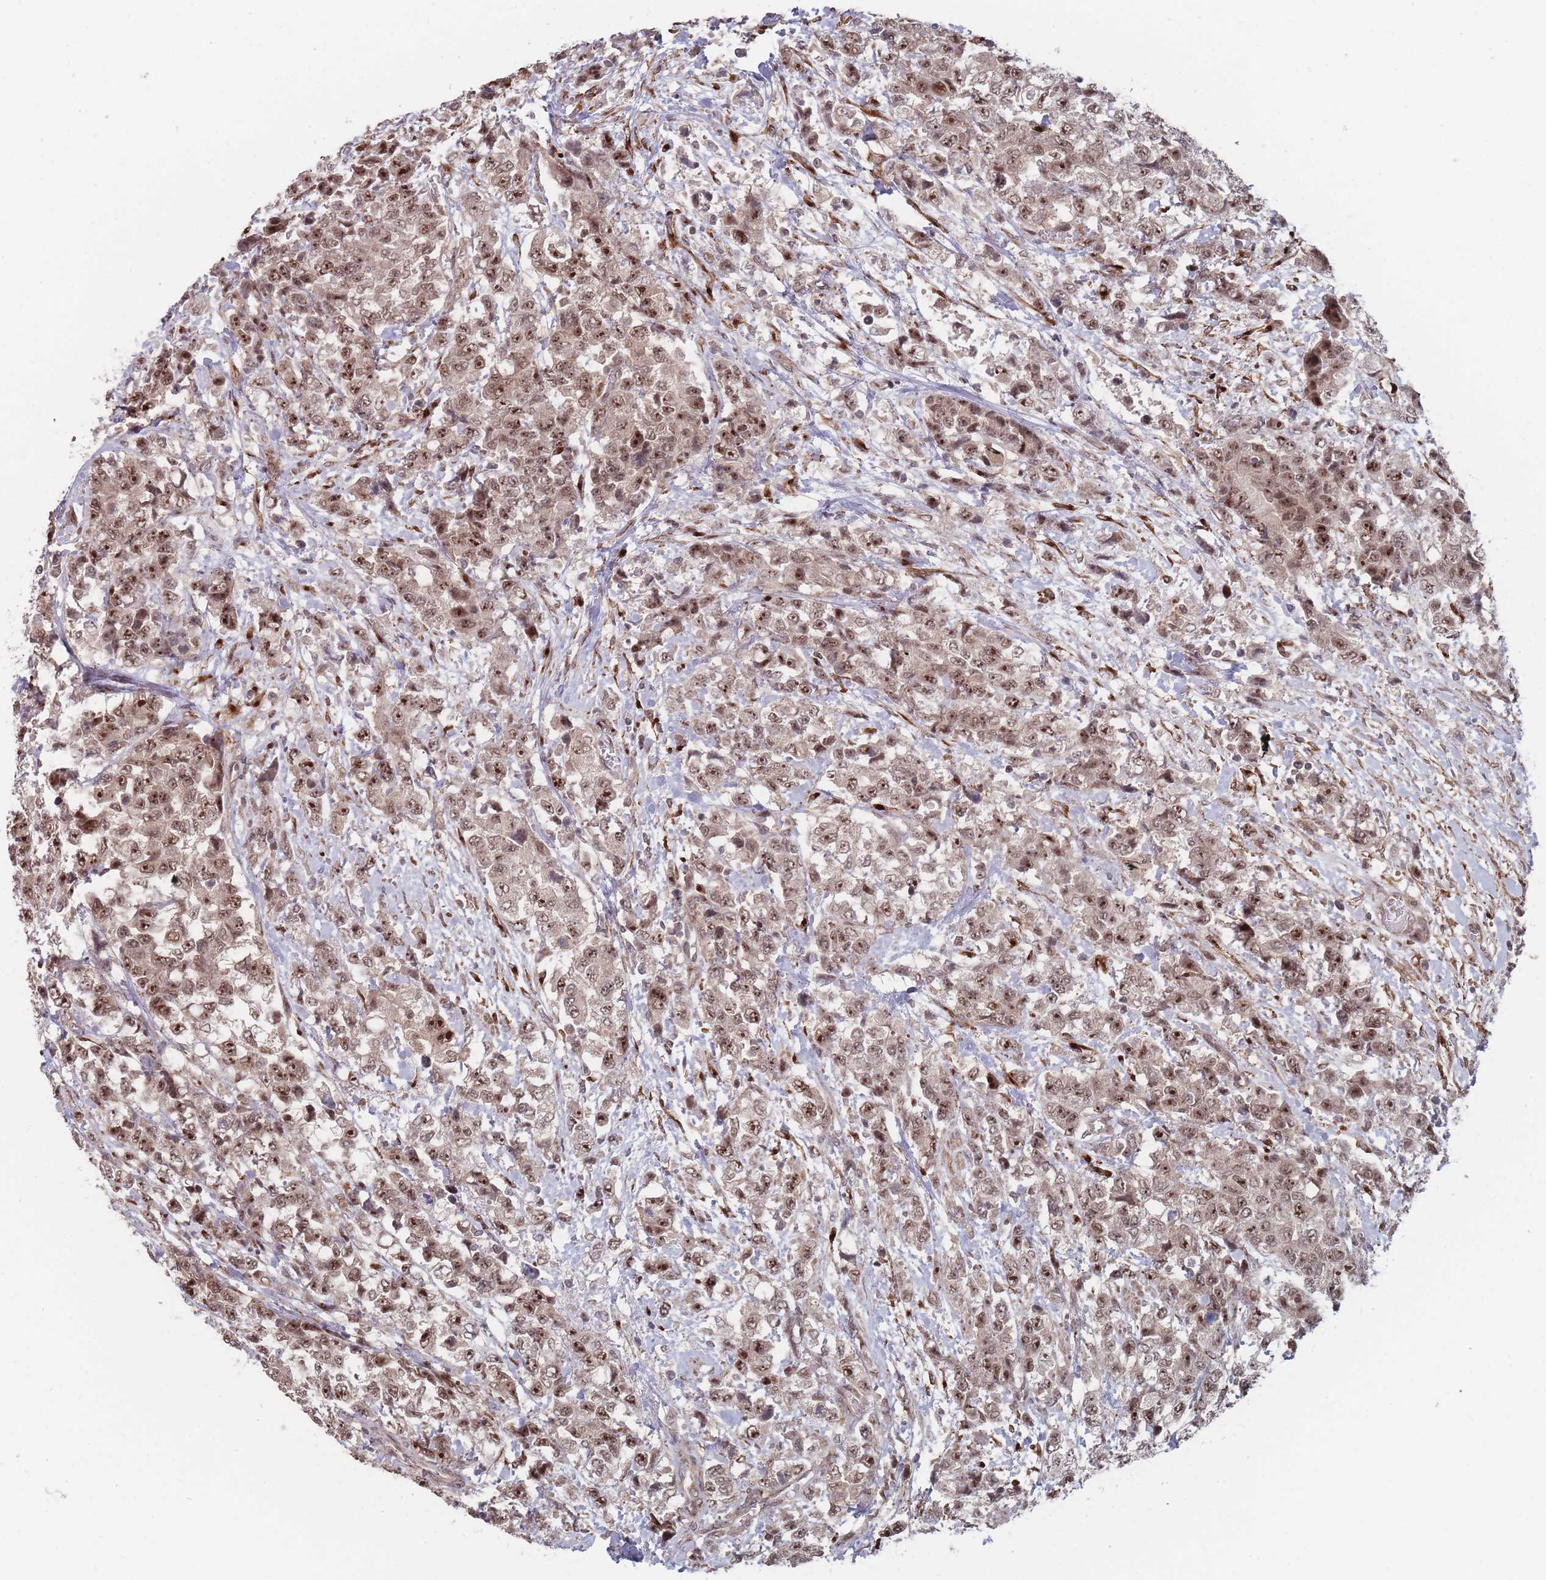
{"staining": {"intensity": "strong", "quantity": ">75%", "location": "nuclear"}, "tissue": "urothelial cancer", "cell_type": "Tumor cells", "image_type": "cancer", "snomed": [{"axis": "morphology", "description": "Urothelial carcinoma, High grade"}, {"axis": "topography", "description": "Urinary bladder"}], "caption": "This is a photomicrograph of immunohistochemistry staining of urothelial carcinoma (high-grade), which shows strong expression in the nuclear of tumor cells.", "gene": "CNTRL", "patient": {"sex": "female", "age": 78}}